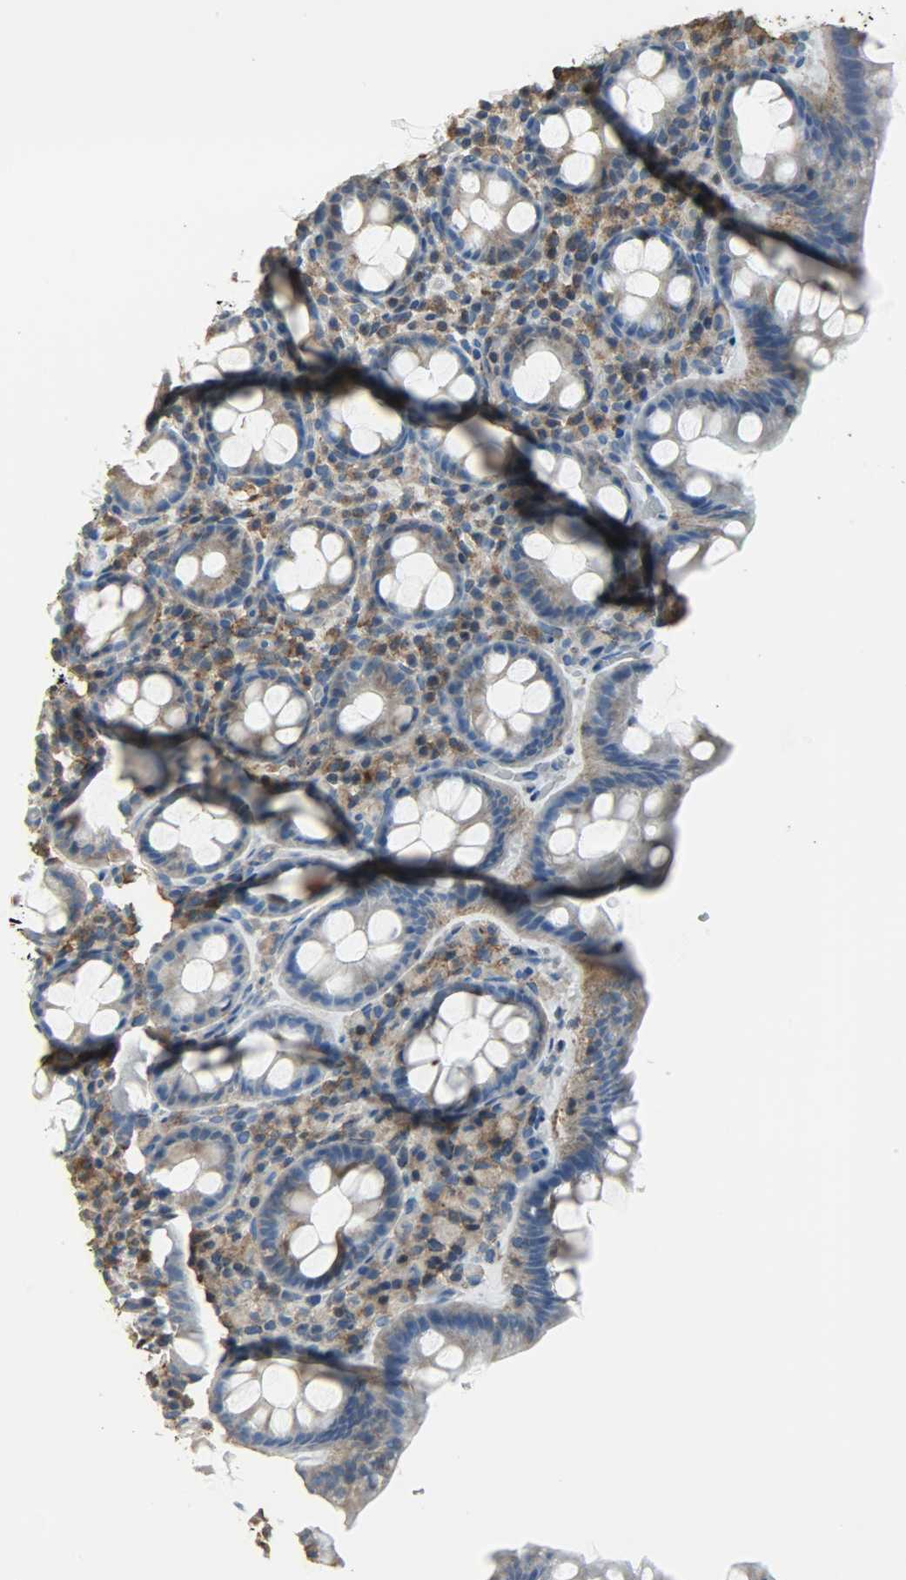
{"staining": {"intensity": "moderate", "quantity": ">75%", "location": "cytoplasmic/membranous"}, "tissue": "rectum", "cell_type": "Glandular cells", "image_type": "normal", "snomed": [{"axis": "morphology", "description": "Normal tissue, NOS"}, {"axis": "topography", "description": "Rectum"}], "caption": "Protein staining of normal rectum shows moderate cytoplasmic/membranous staining in about >75% of glandular cells. The protein of interest is shown in brown color, while the nuclei are stained blue.", "gene": "DNAJA4", "patient": {"sex": "male", "age": 92}}